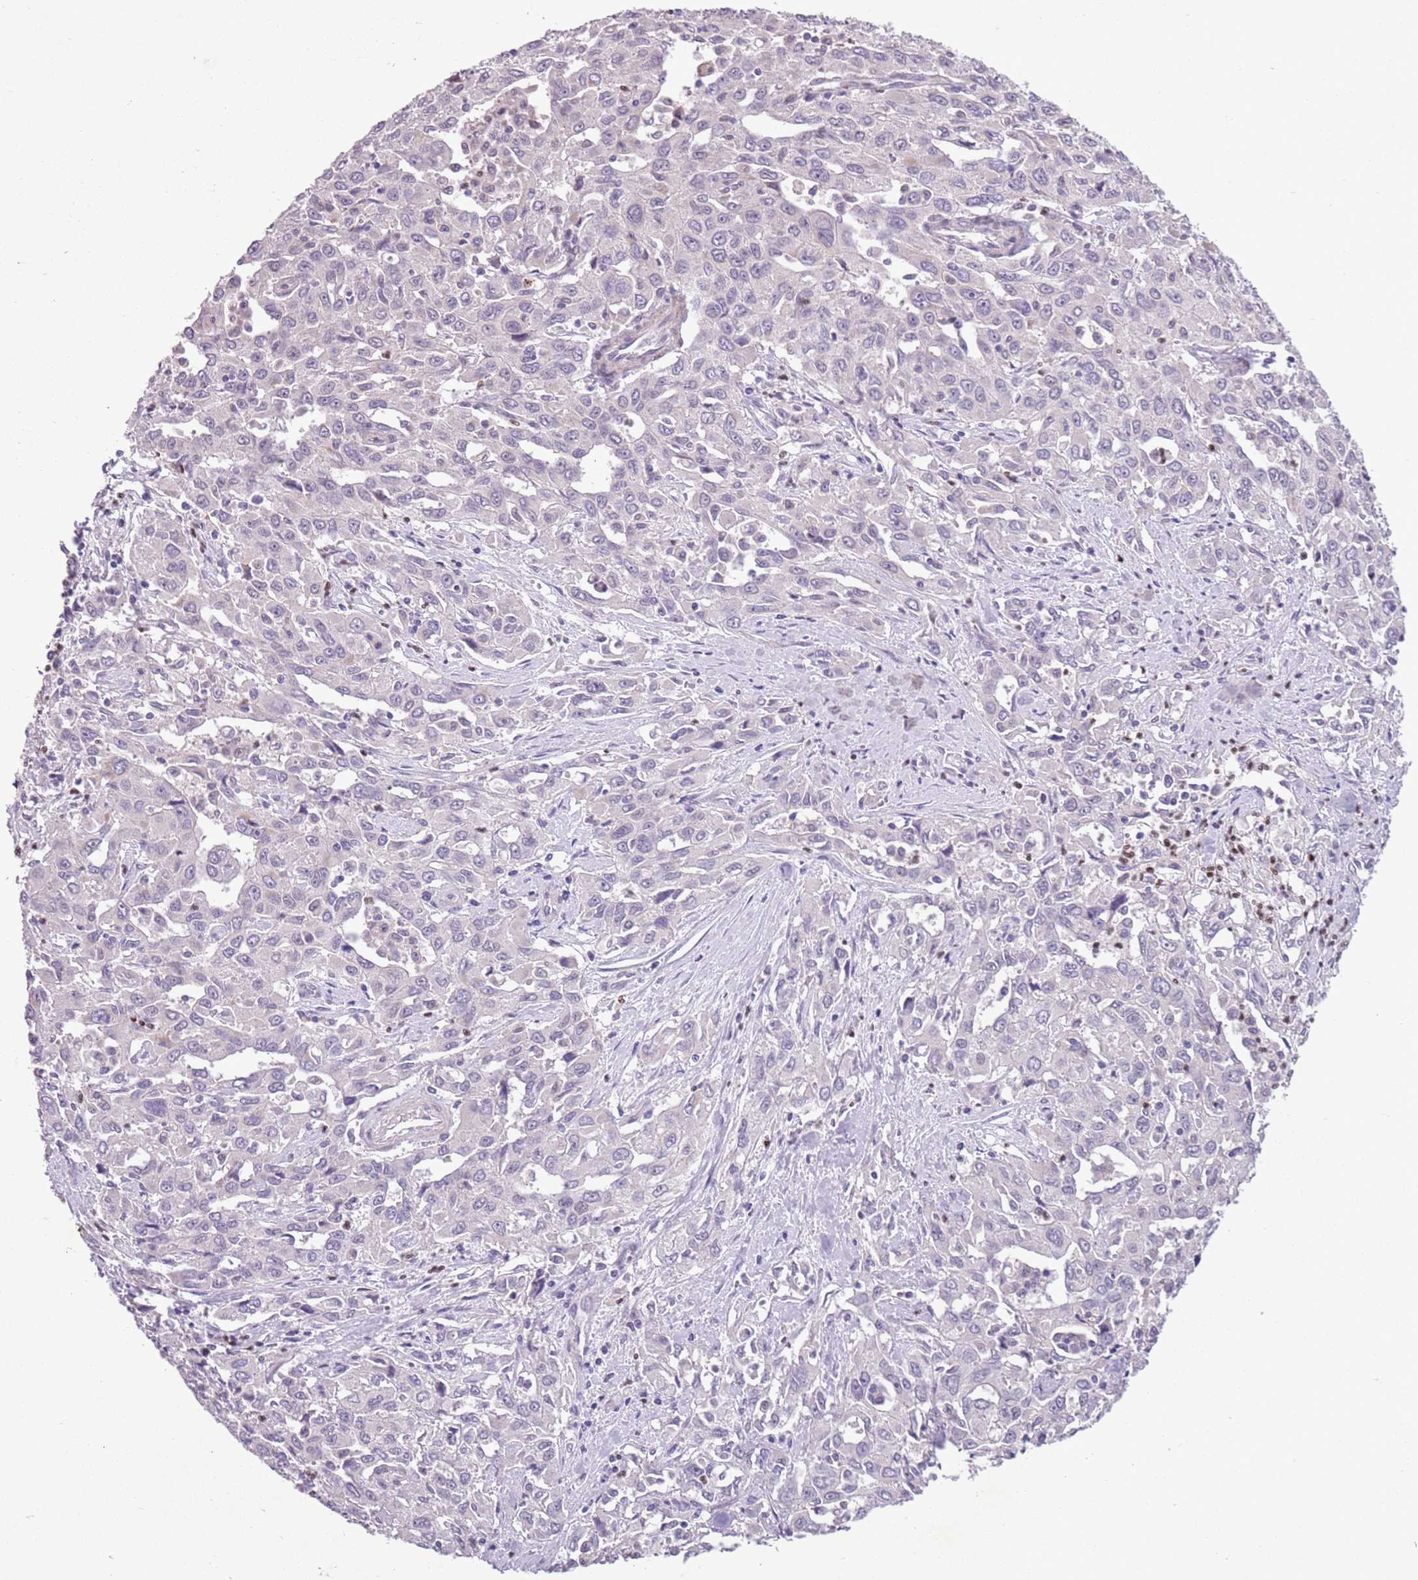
{"staining": {"intensity": "negative", "quantity": "none", "location": "none"}, "tissue": "liver cancer", "cell_type": "Tumor cells", "image_type": "cancer", "snomed": [{"axis": "morphology", "description": "Carcinoma, Hepatocellular, NOS"}, {"axis": "topography", "description": "Liver"}], "caption": "The immunohistochemistry (IHC) image has no significant expression in tumor cells of liver cancer tissue. (DAB immunohistochemistry visualized using brightfield microscopy, high magnification).", "gene": "ADCY7", "patient": {"sex": "male", "age": 63}}